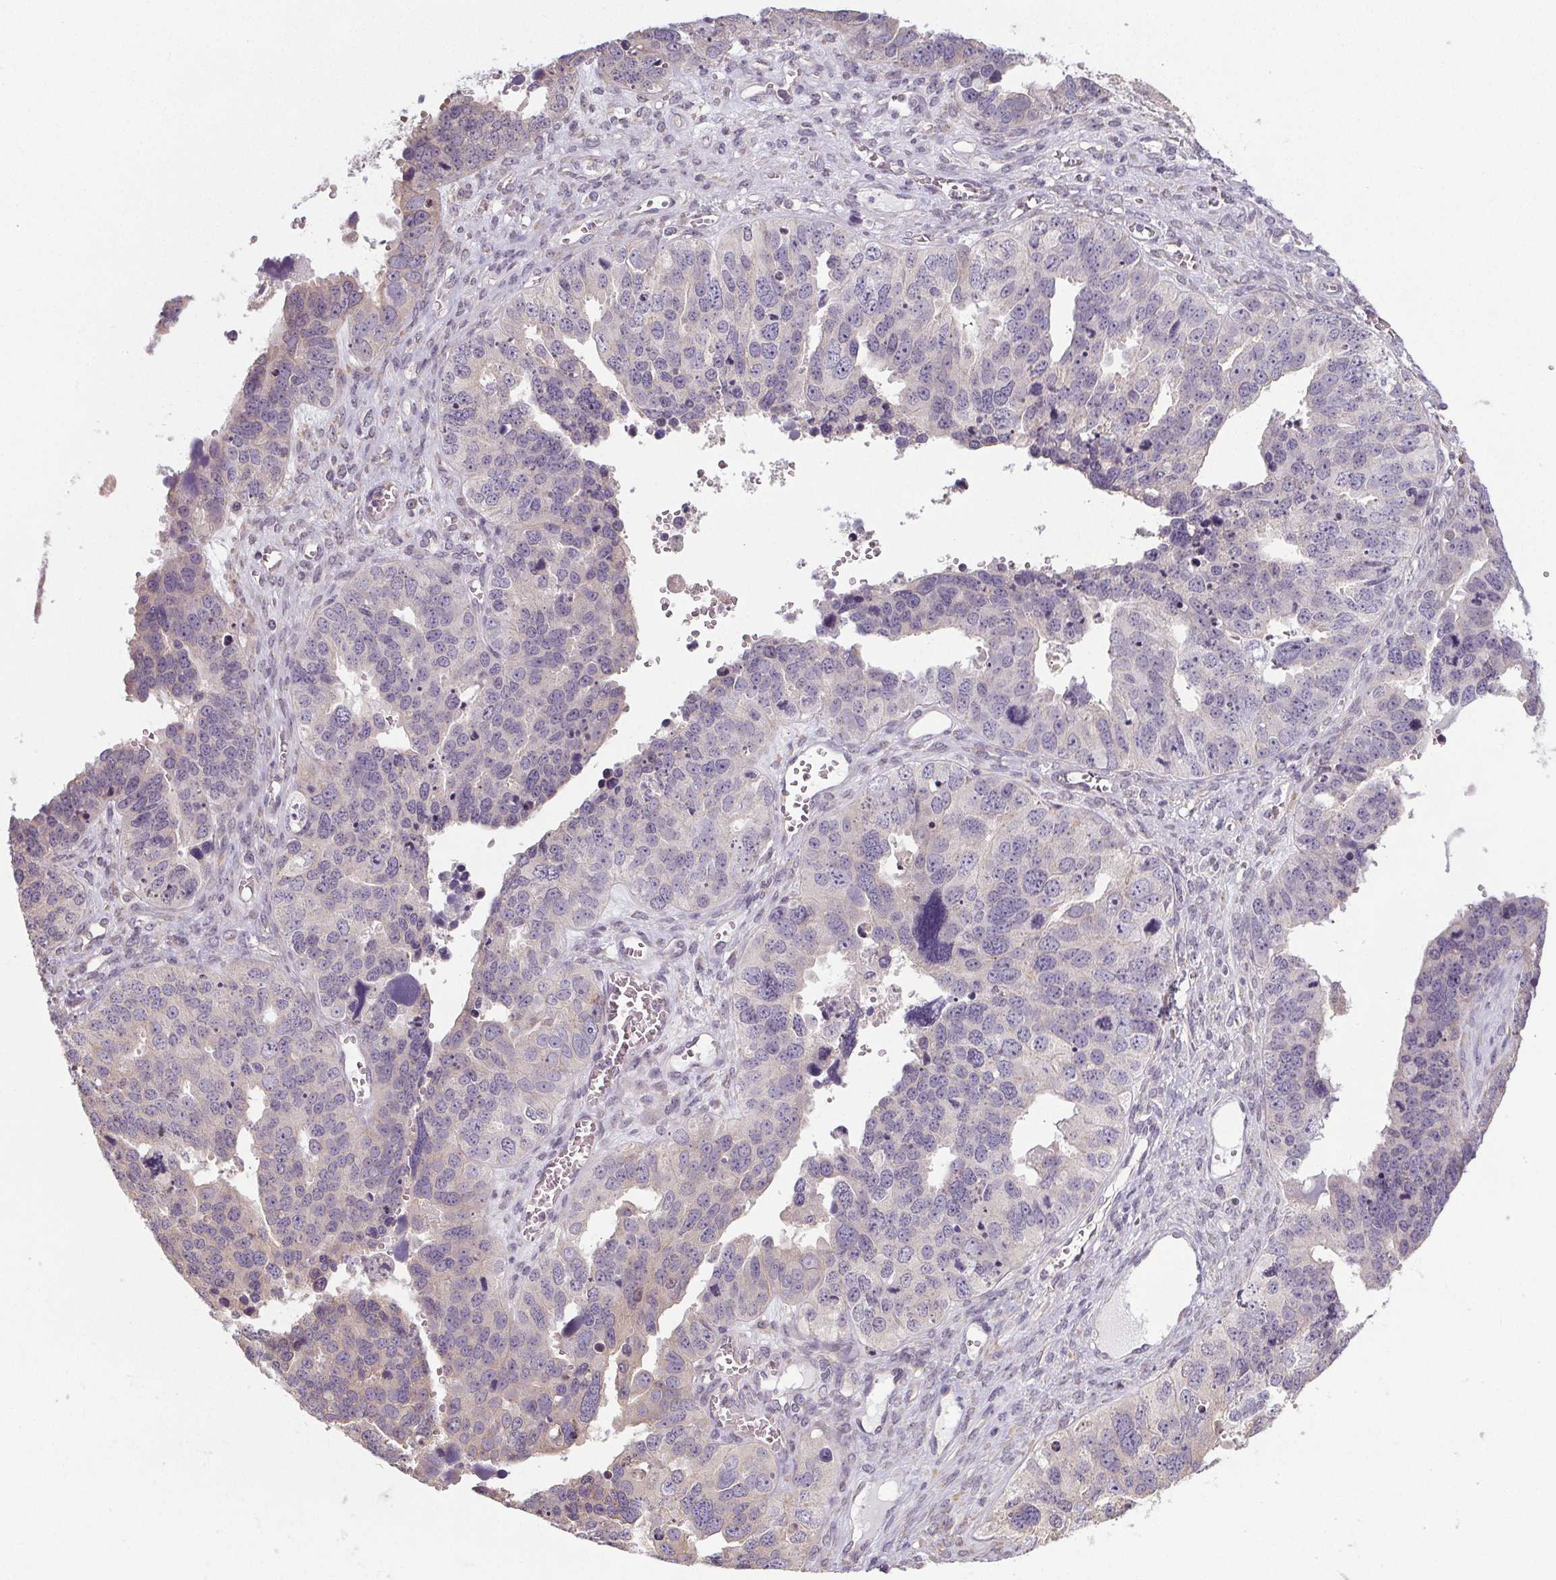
{"staining": {"intensity": "negative", "quantity": "none", "location": "none"}, "tissue": "ovarian cancer", "cell_type": "Tumor cells", "image_type": "cancer", "snomed": [{"axis": "morphology", "description": "Cystadenocarcinoma, serous, NOS"}, {"axis": "topography", "description": "Ovary"}], "caption": "IHC image of neoplastic tissue: human ovarian cancer (serous cystadenocarcinoma) stained with DAB (3,3'-diaminobenzidine) shows no significant protein positivity in tumor cells.", "gene": "SLC26A2", "patient": {"sex": "female", "age": 76}}